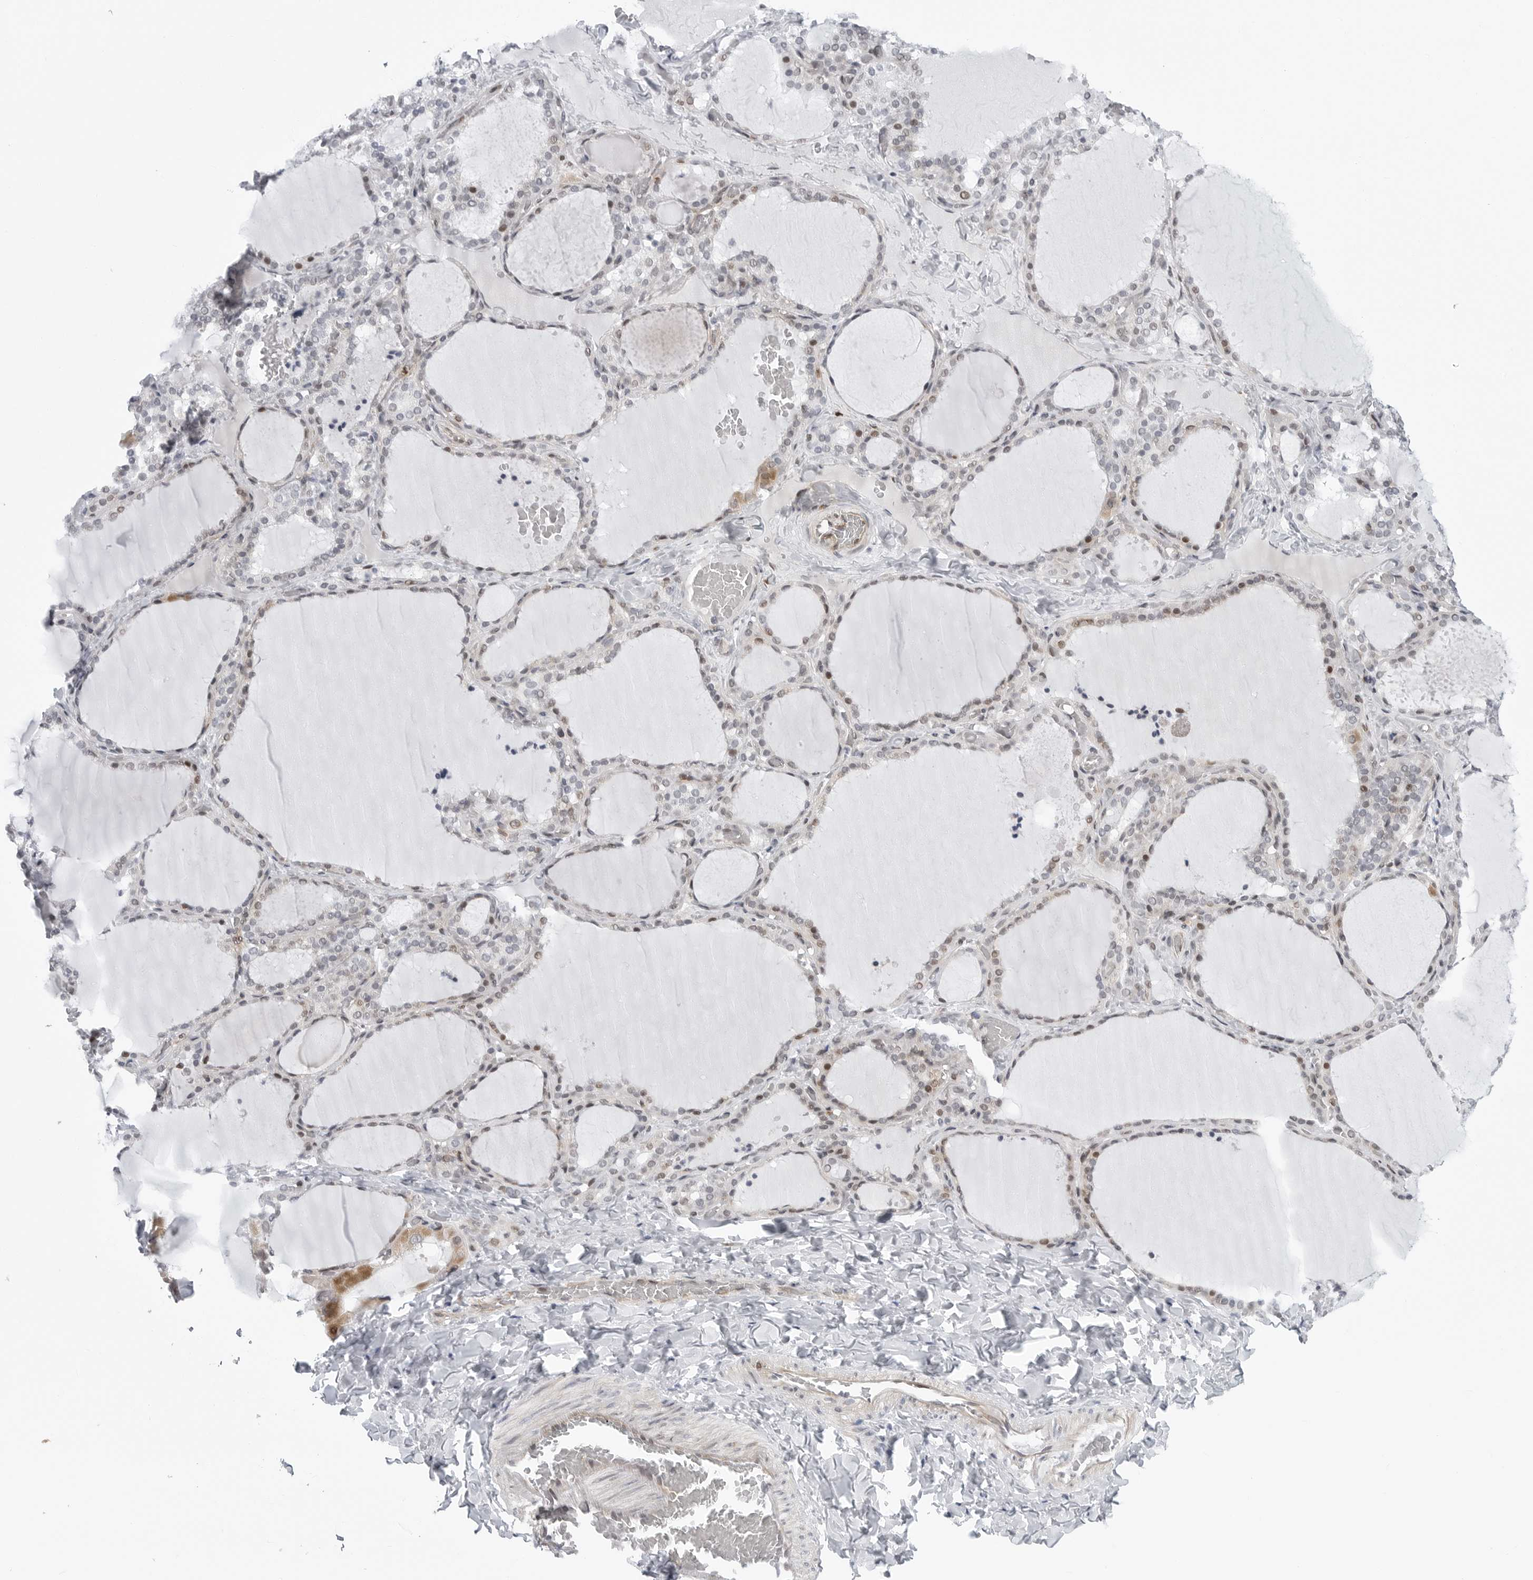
{"staining": {"intensity": "weak", "quantity": "<25%", "location": "nuclear"}, "tissue": "thyroid gland", "cell_type": "Glandular cells", "image_type": "normal", "snomed": [{"axis": "morphology", "description": "Normal tissue, NOS"}, {"axis": "topography", "description": "Thyroid gland"}], "caption": "Glandular cells show no significant protein positivity in normal thyroid gland. (Stains: DAB (3,3'-diaminobenzidine) IHC with hematoxylin counter stain, Microscopy: brightfield microscopy at high magnification).", "gene": "FAM135B", "patient": {"sex": "female", "age": 22}}